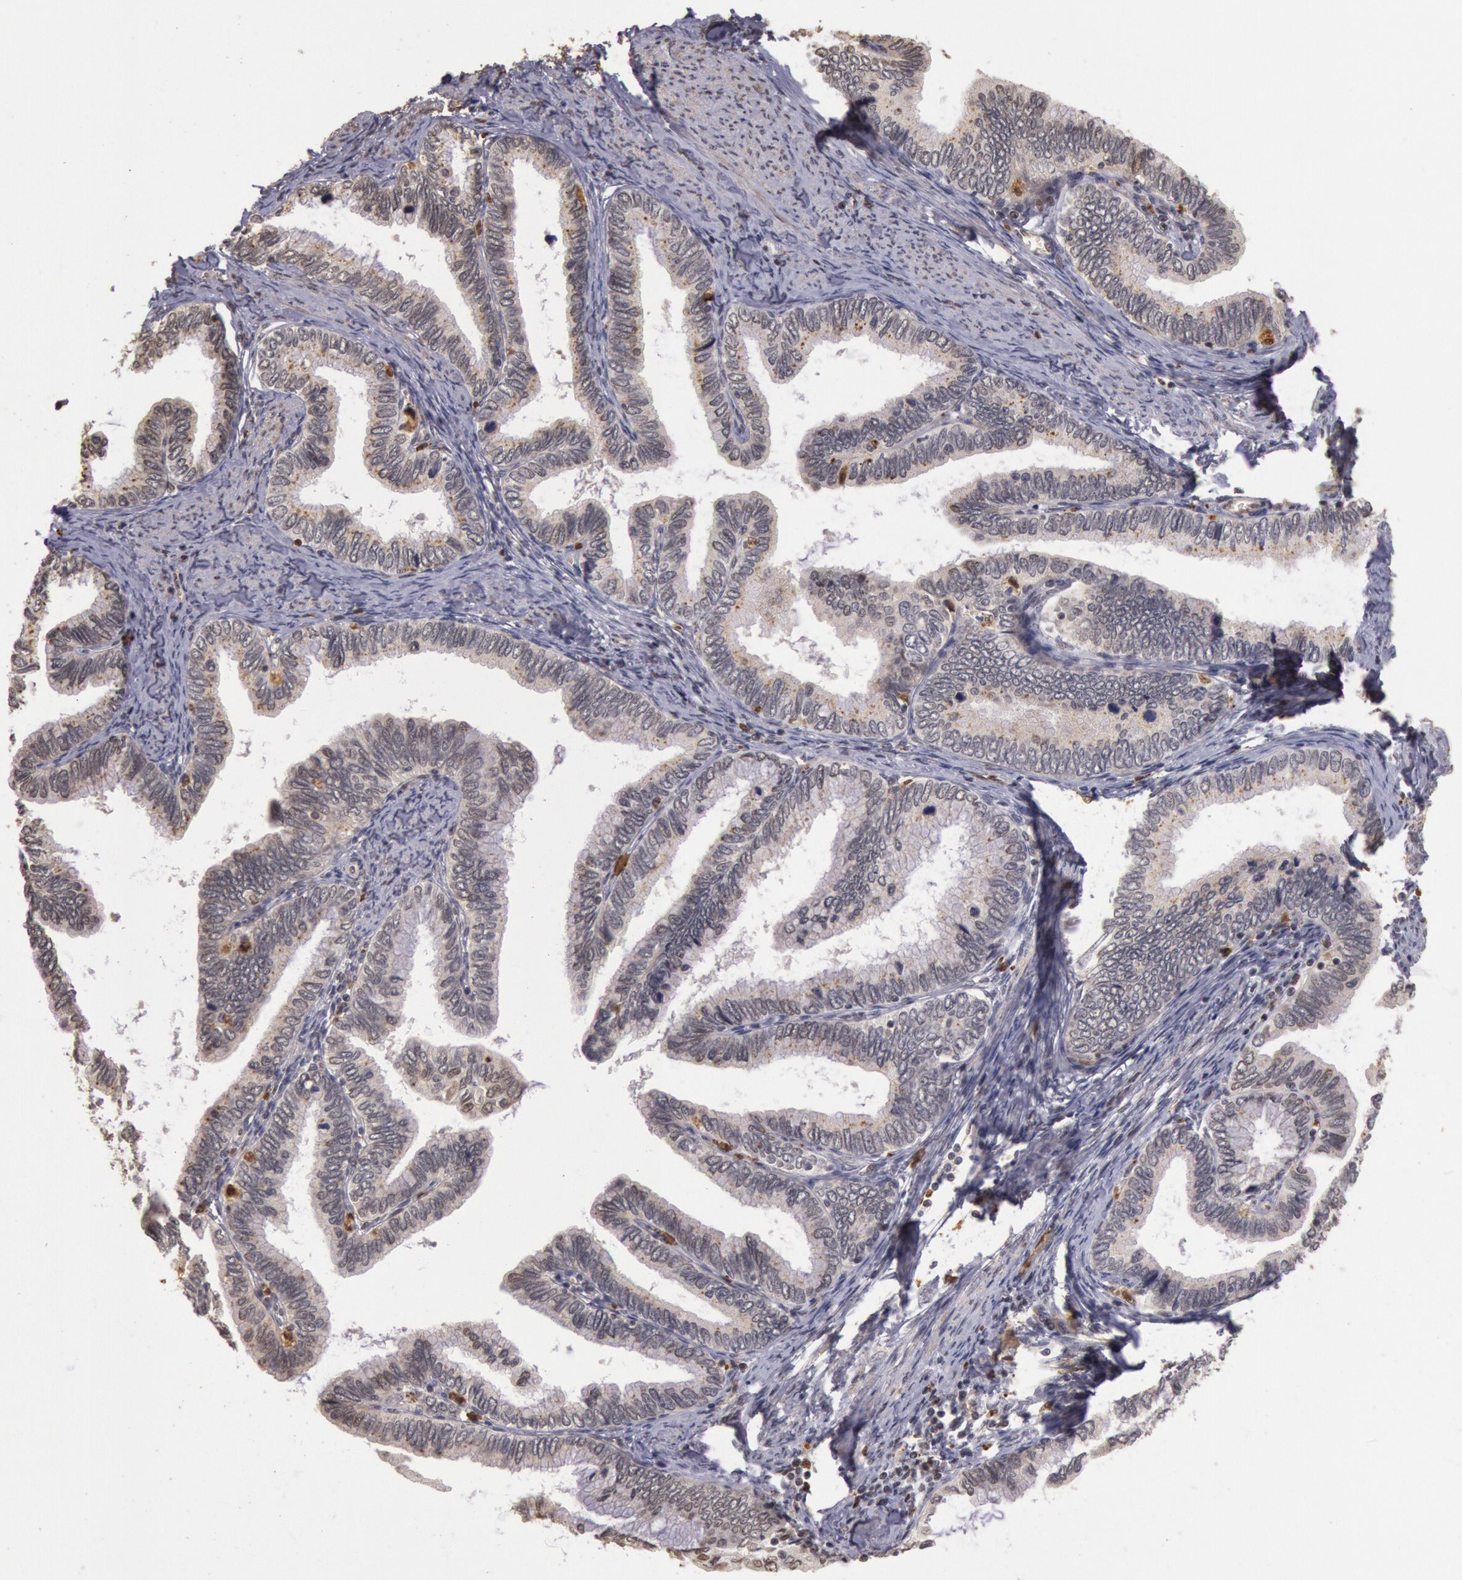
{"staining": {"intensity": "negative", "quantity": "none", "location": "none"}, "tissue": "cervical cancer", "cell_type": "Tumor cells", "image_type": "cancer", "snomed": [{"axis": "morphology", "description": "Adenocarcinoma, NOS"}, {"axis": "topography", "description": "Cervix"}], "caption": "A high-resolution histopathology image shows immunohistochemistry (IHC) staining of cervical cancer, which shows no significant expression in tumor cells. (DAB immunohistochemistry visualized using brightfield microscopy, high magnification).", "gene": "LIG4", "patient": {"sex": "female", "age": 49}}